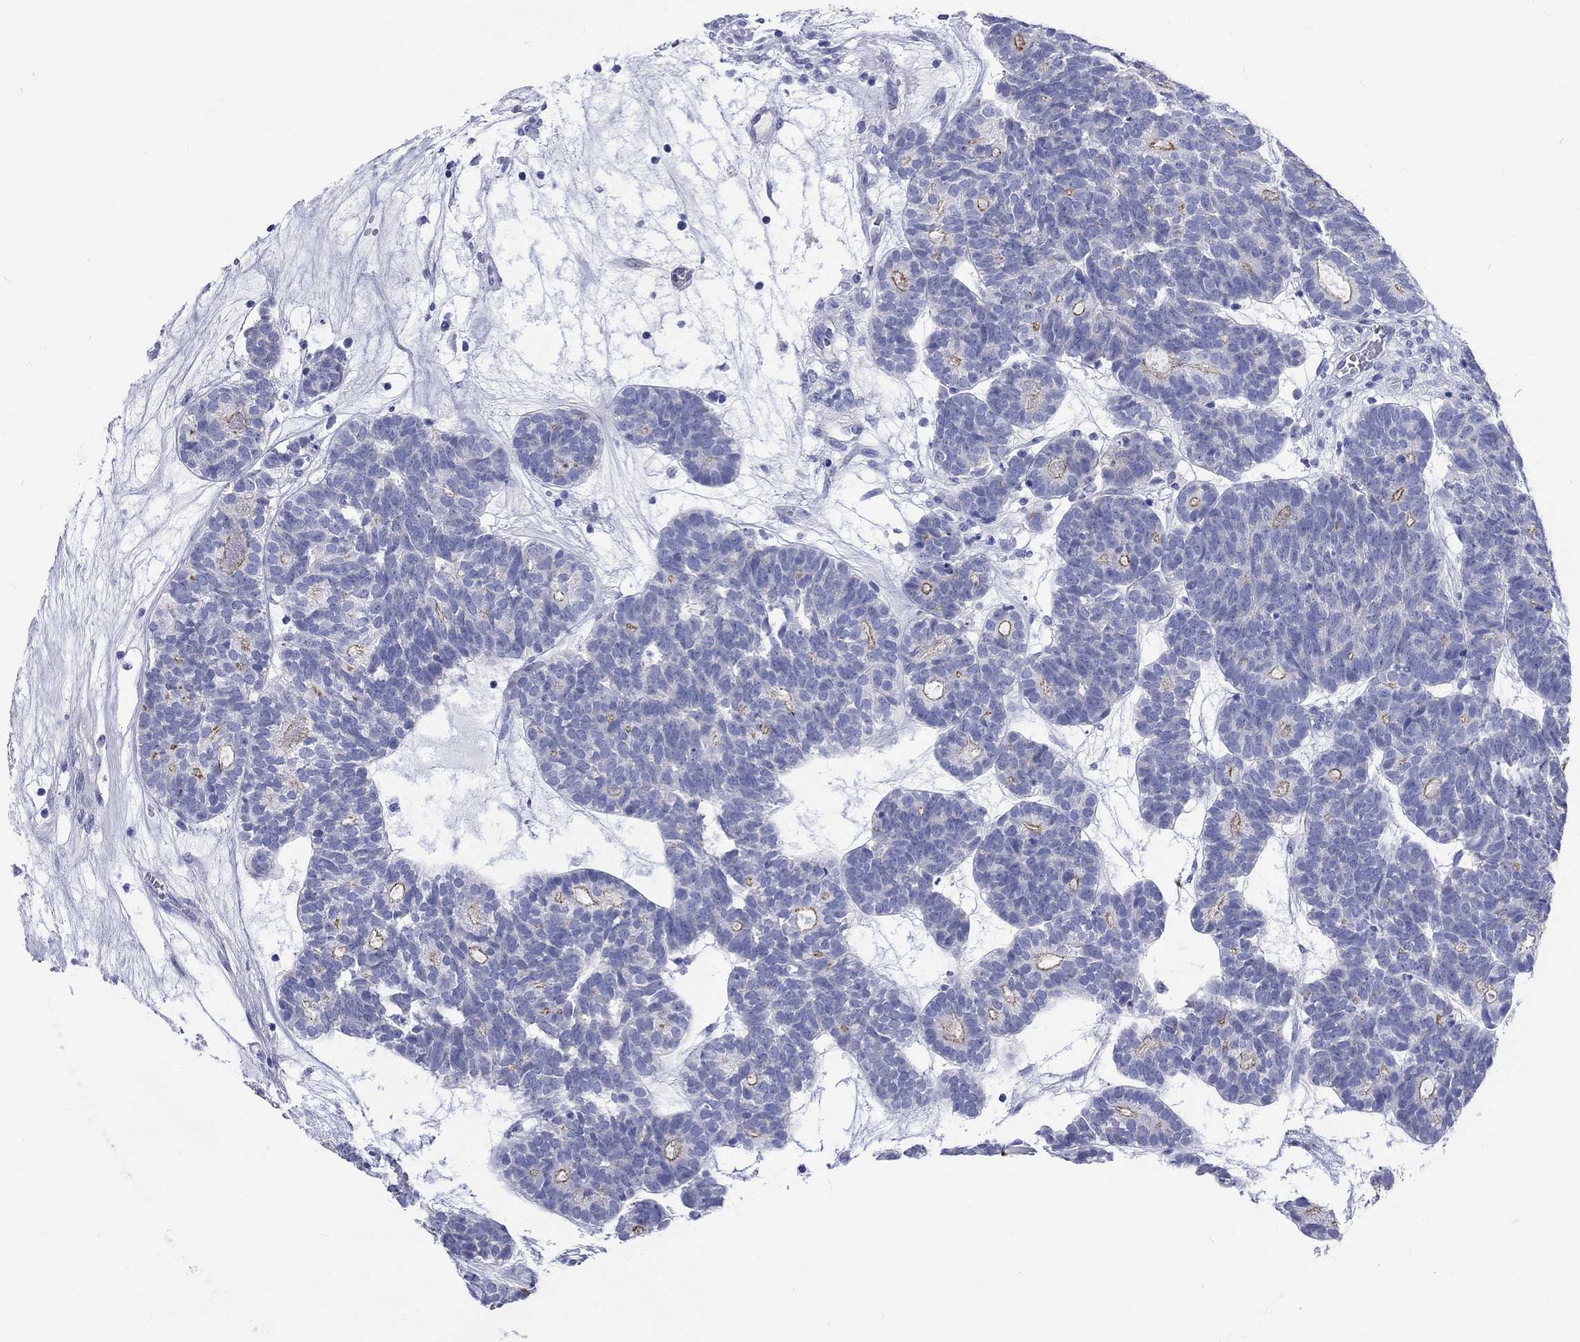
{"staining": {"intensity": "strong", "quantity": "<25%", "location": "cytoplasmic/membranous"}, "tissue": "head and neck cancer", "cell_type": "Tumor cells", "image_type": "cancer", "snomed": [{"axis": "morphology", "description": "Adenocarcinoma, NOS"}, {"axis": "topography", "description": "Head-Neck"}], "caption": "Immunohistochemistry (IHC) micrograph of neoplastic tissue: human head and neck cancer stained using immunohistochemistry (IHC) exhibits medium levels of strong protein expression localized specifically in the cytoplasmic/membranous of tumor cells, appearing as a cytoplasmic/membranous brown color.", "gene": "SPATA9", "patient": {"sex": "female", "age": 81}}